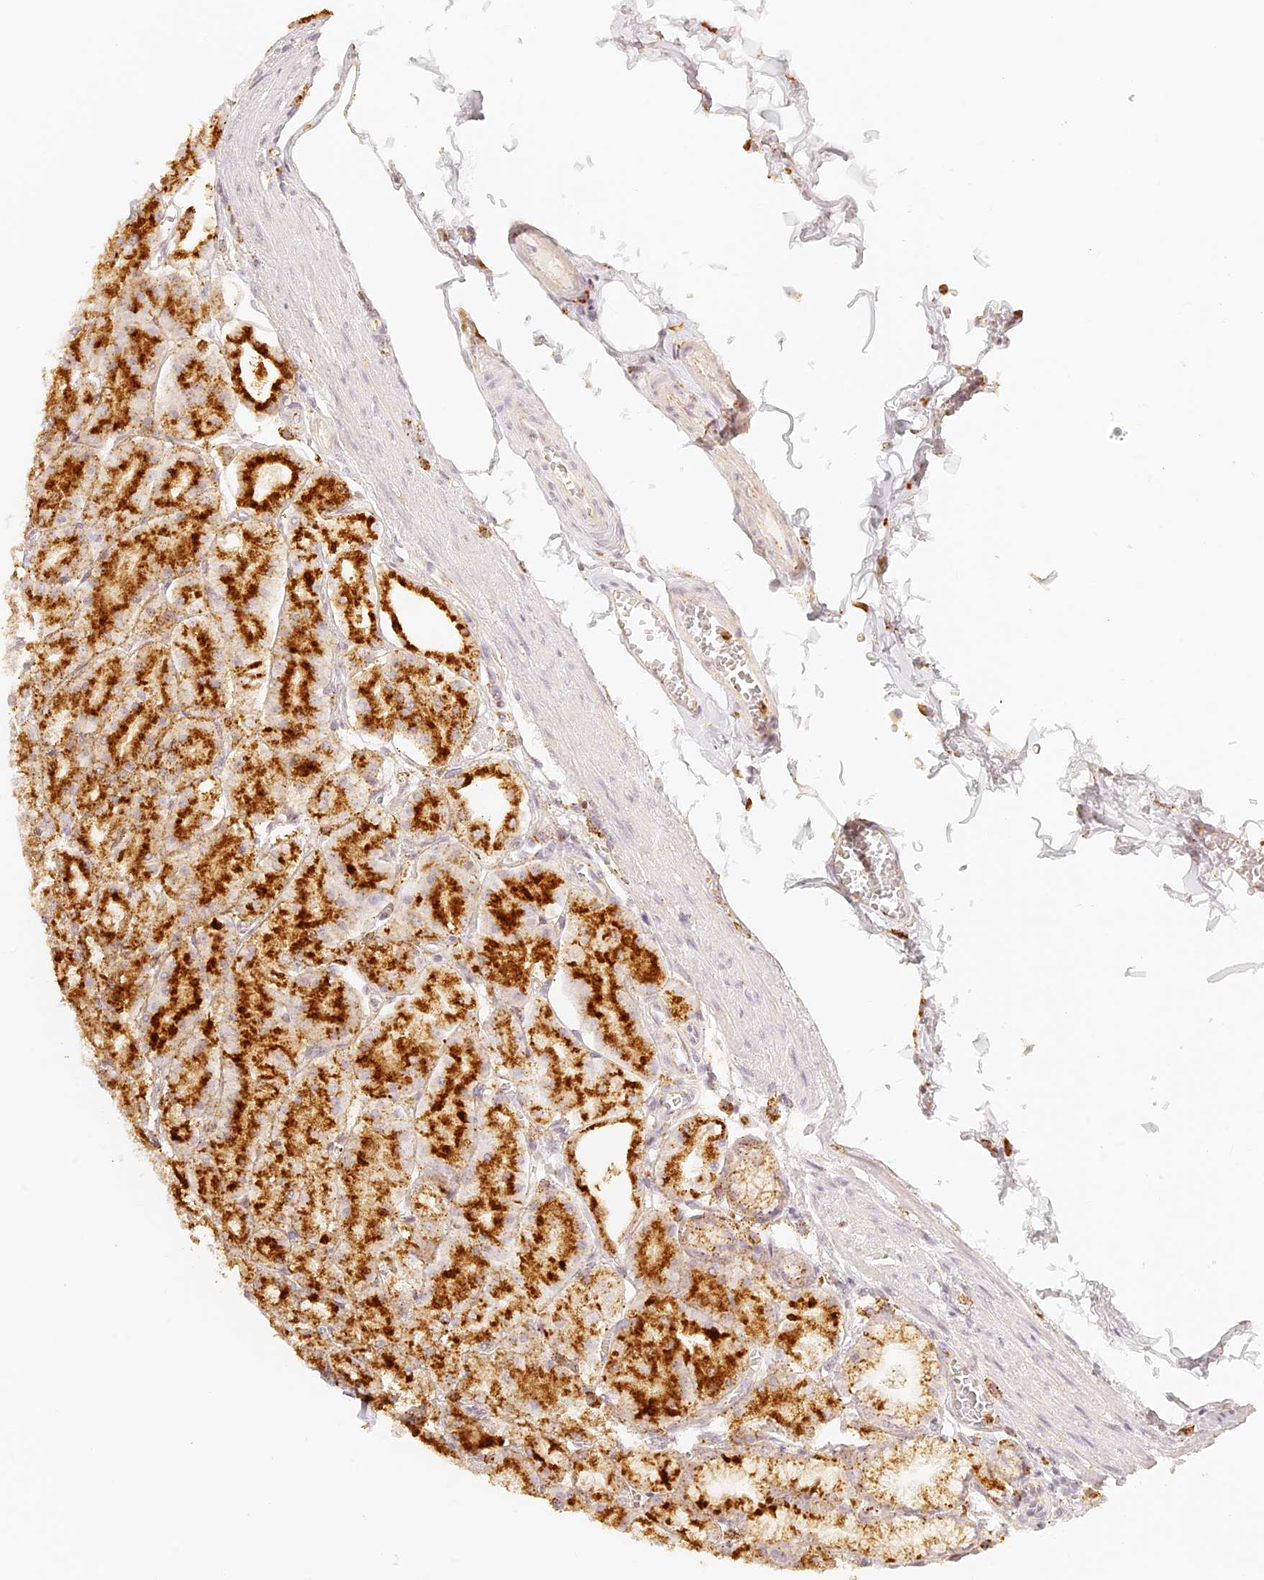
{"staining": {"intensity": "strong", "quantity": ">75%", "location": "cytoplasmic/membranous"}, "tissue": "stomach", "cell_type": "Glandular cells", "image_type": "normal", "snomed": [{"axis": "morphology", "description": "Normal tissue, NOS"}, {"axis": "topography", "description": "Stomach, lower"}], "caption": "Glandular cells exhibit high levels of strong cytoplasmic/membranous staining in approximately >75% of cells in unremarkable human stomach.", "gene": "LAMP2", "patient": {"sex": "male", "age": 71}}